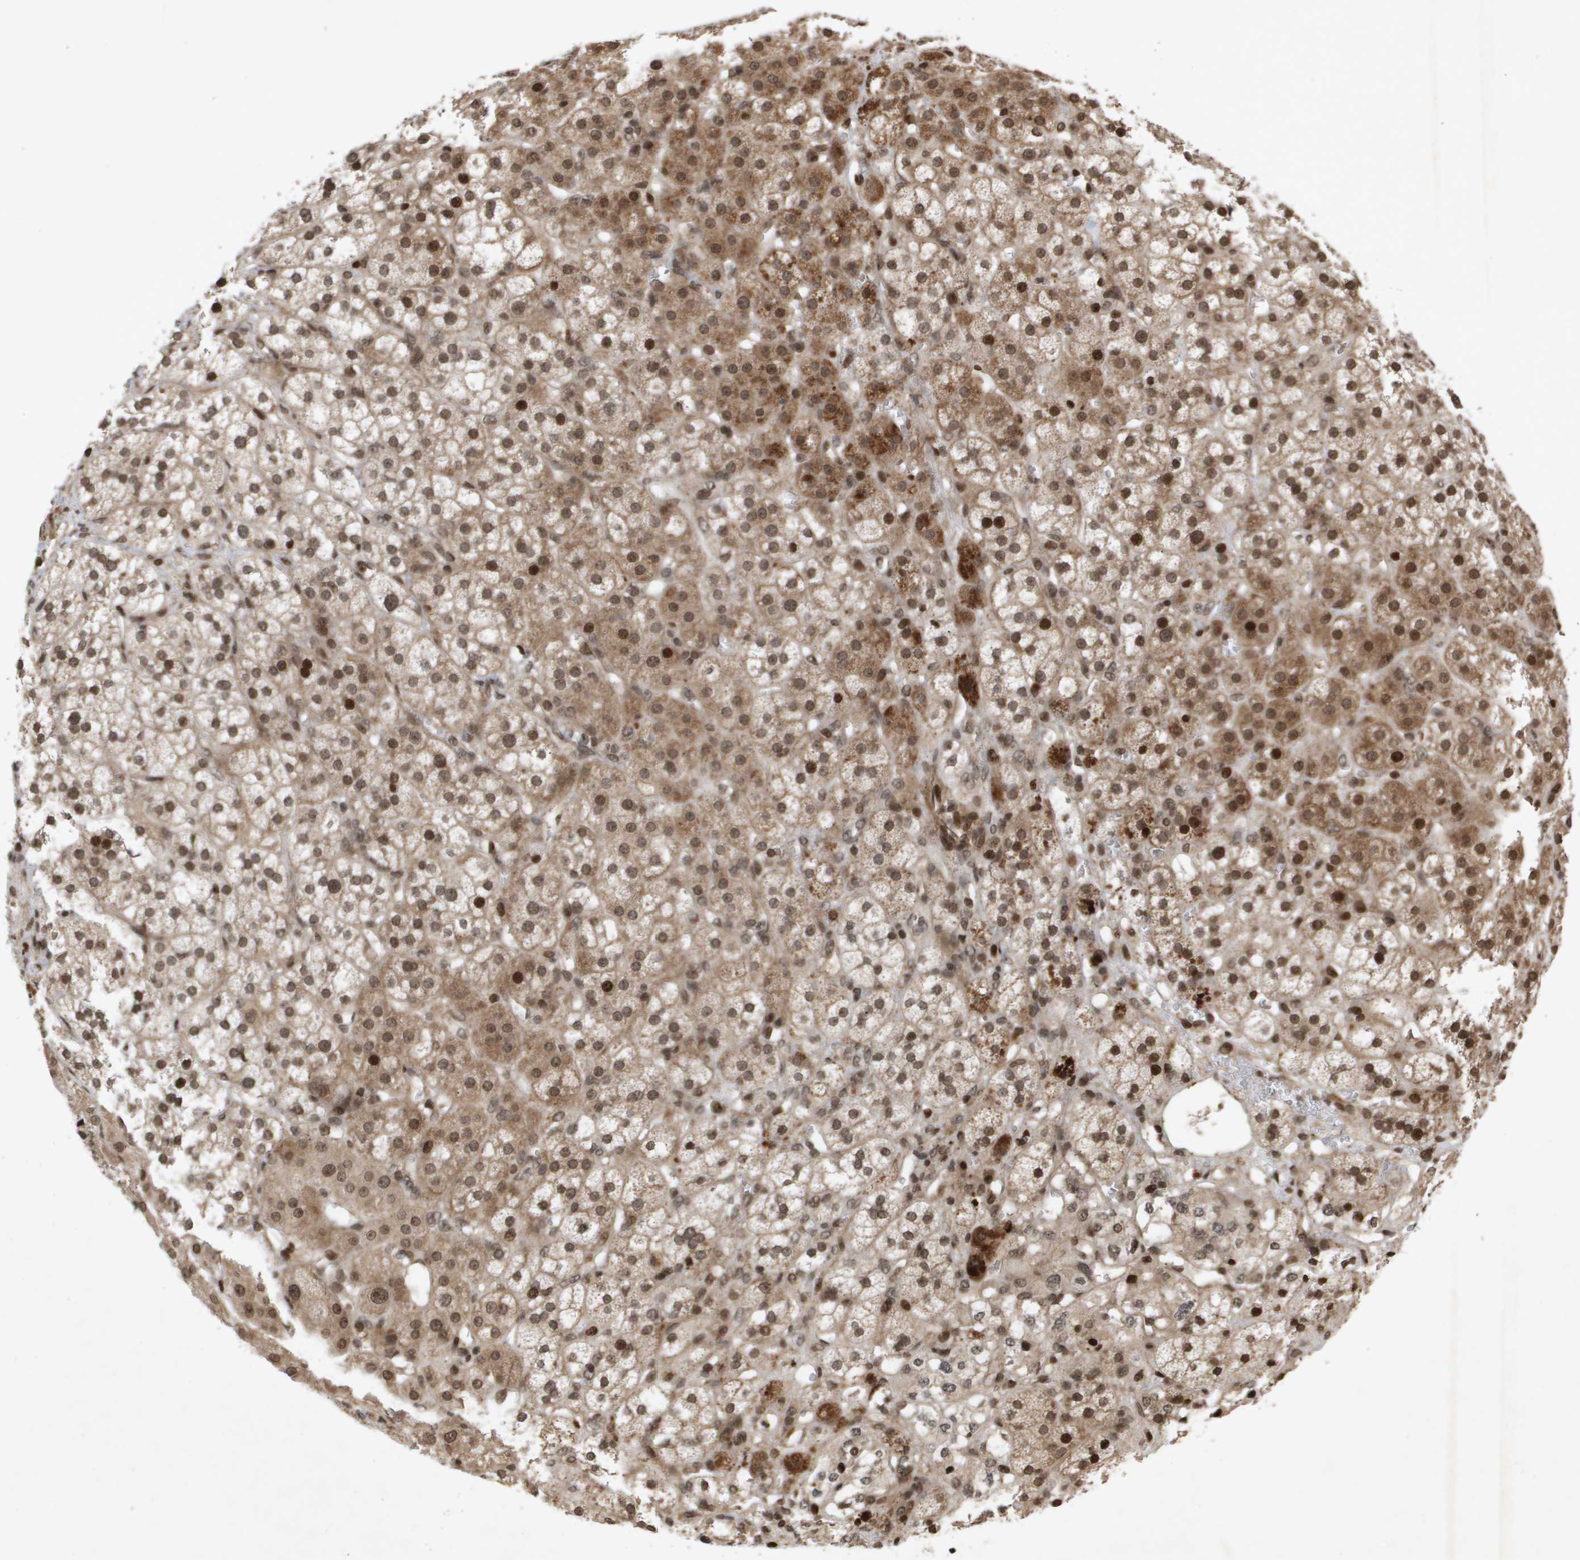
{"staining": {"intensity": "moderate", "quantity": ">75%", "location": "cytoplasmic/membranous,nuclear"}, "tissue": "adrenal gland", "cell_type": "Glandular cells", "image_type": "normal", "snomed": [{"axis": "morphology", "description": "Normal tissue, NOS"}, {"axis": "topography", "description": "Adrenal gland"}], "caption": "Immunohistochemical staining of normal adrenal gland shows medium levels of moderate cytoplasmic/membranous,nuclear staining in approximately >75% of glandular cells. The protein of interest is shown in brown color, while the nuclei are stained blue.", "gene": "HSPA6", "patient": {"sex": "male", "age": 56}}